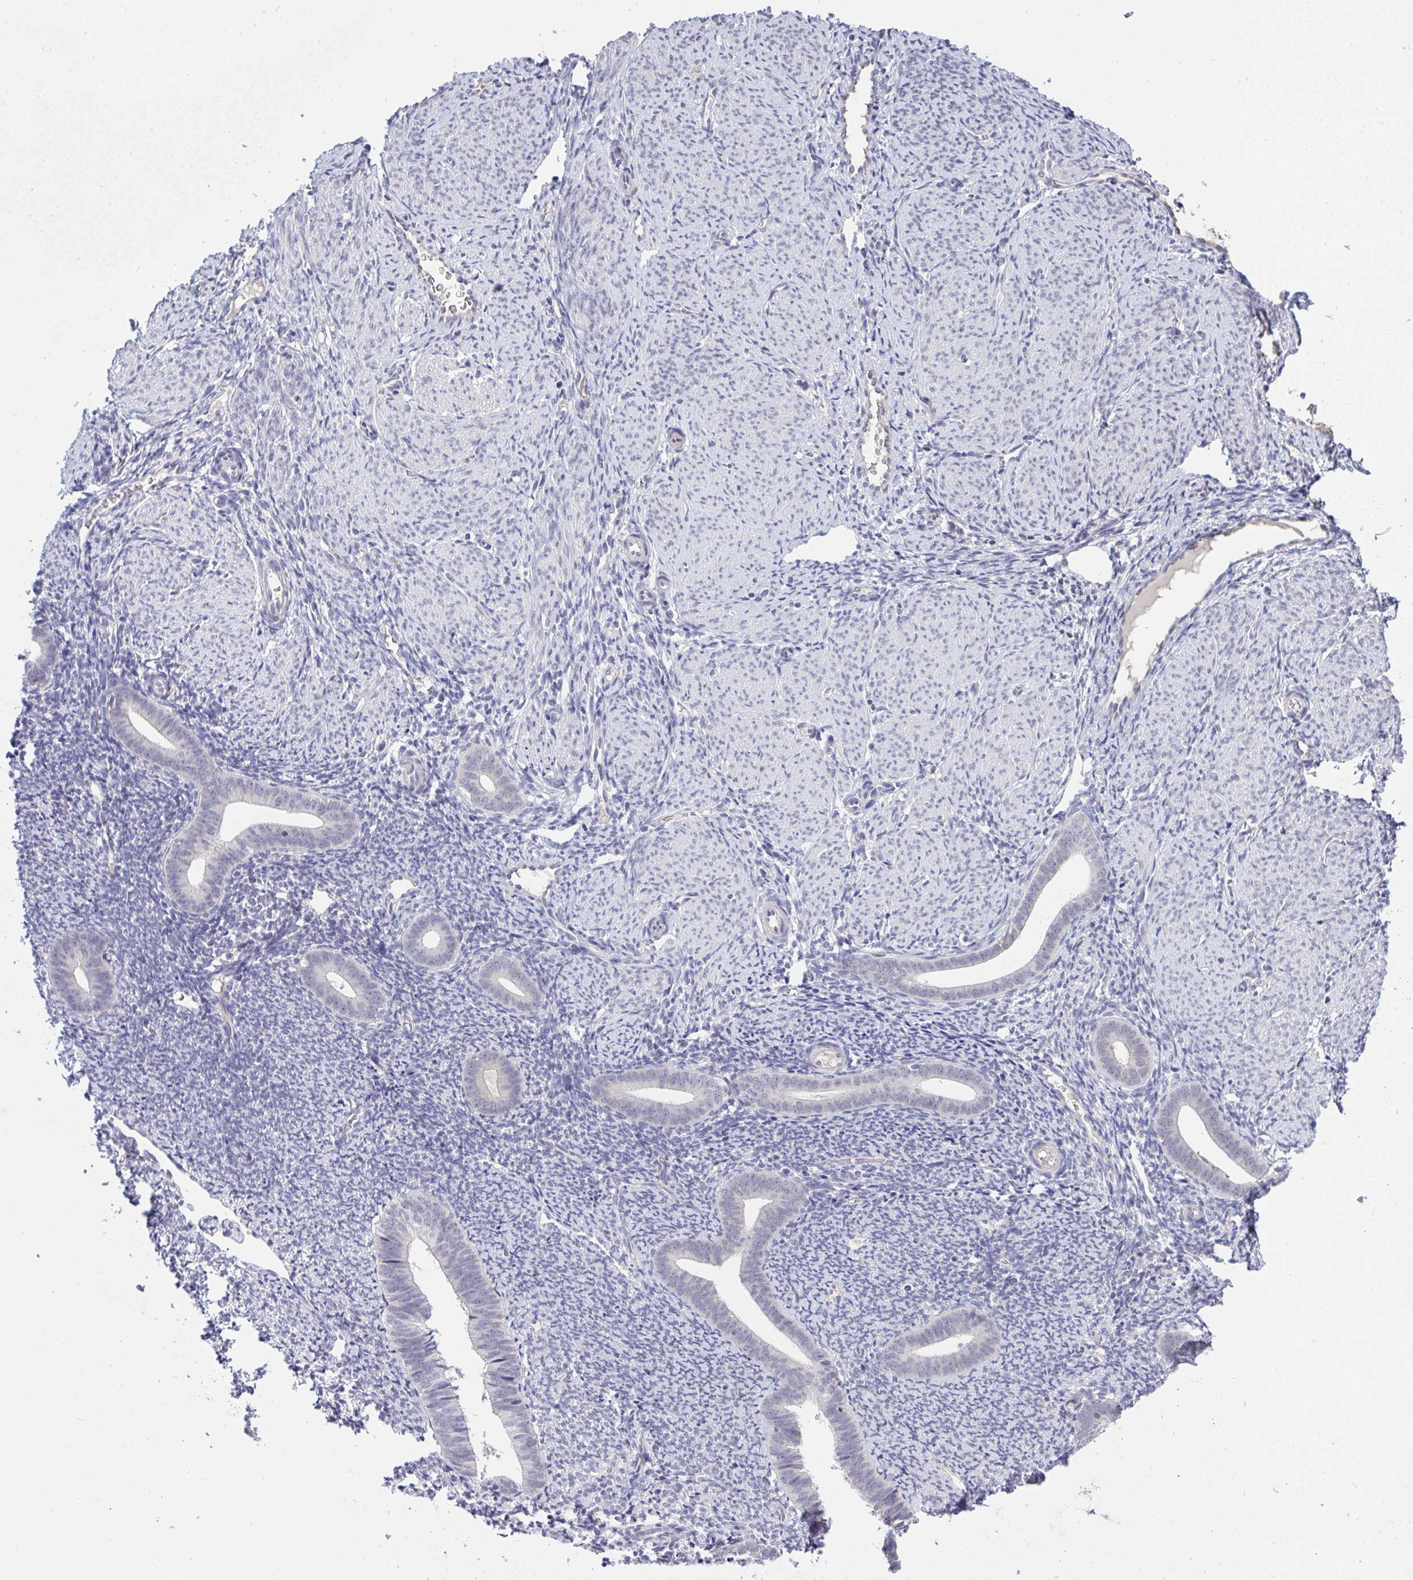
{"staining": {"intensity": "negative", "quantity": "none", "location": "none"}, "tissue": "endometrium", "cell_type": "Cells in endometrial stroma", "image_type": "normal", "snomed": [{"axis": "morphology", "description": "Normal tissue, NOS"}, {"axis": "topography", "description": "Endometrium"}], "caption": "This image is of benign endometrium stained with IHC to label a protein in brown with the nuclei are counter-stained blue. There is no expression in cells in endometrial stroma. Brightfield microscopy of immunohistochemistry stained with DAB (3,3'-diaminobenzidine) (brown) and hematoxylin (blue), captured at high magnification.", "gene": "C9orf64", "patient": {"sex": "female", "age": 39}}